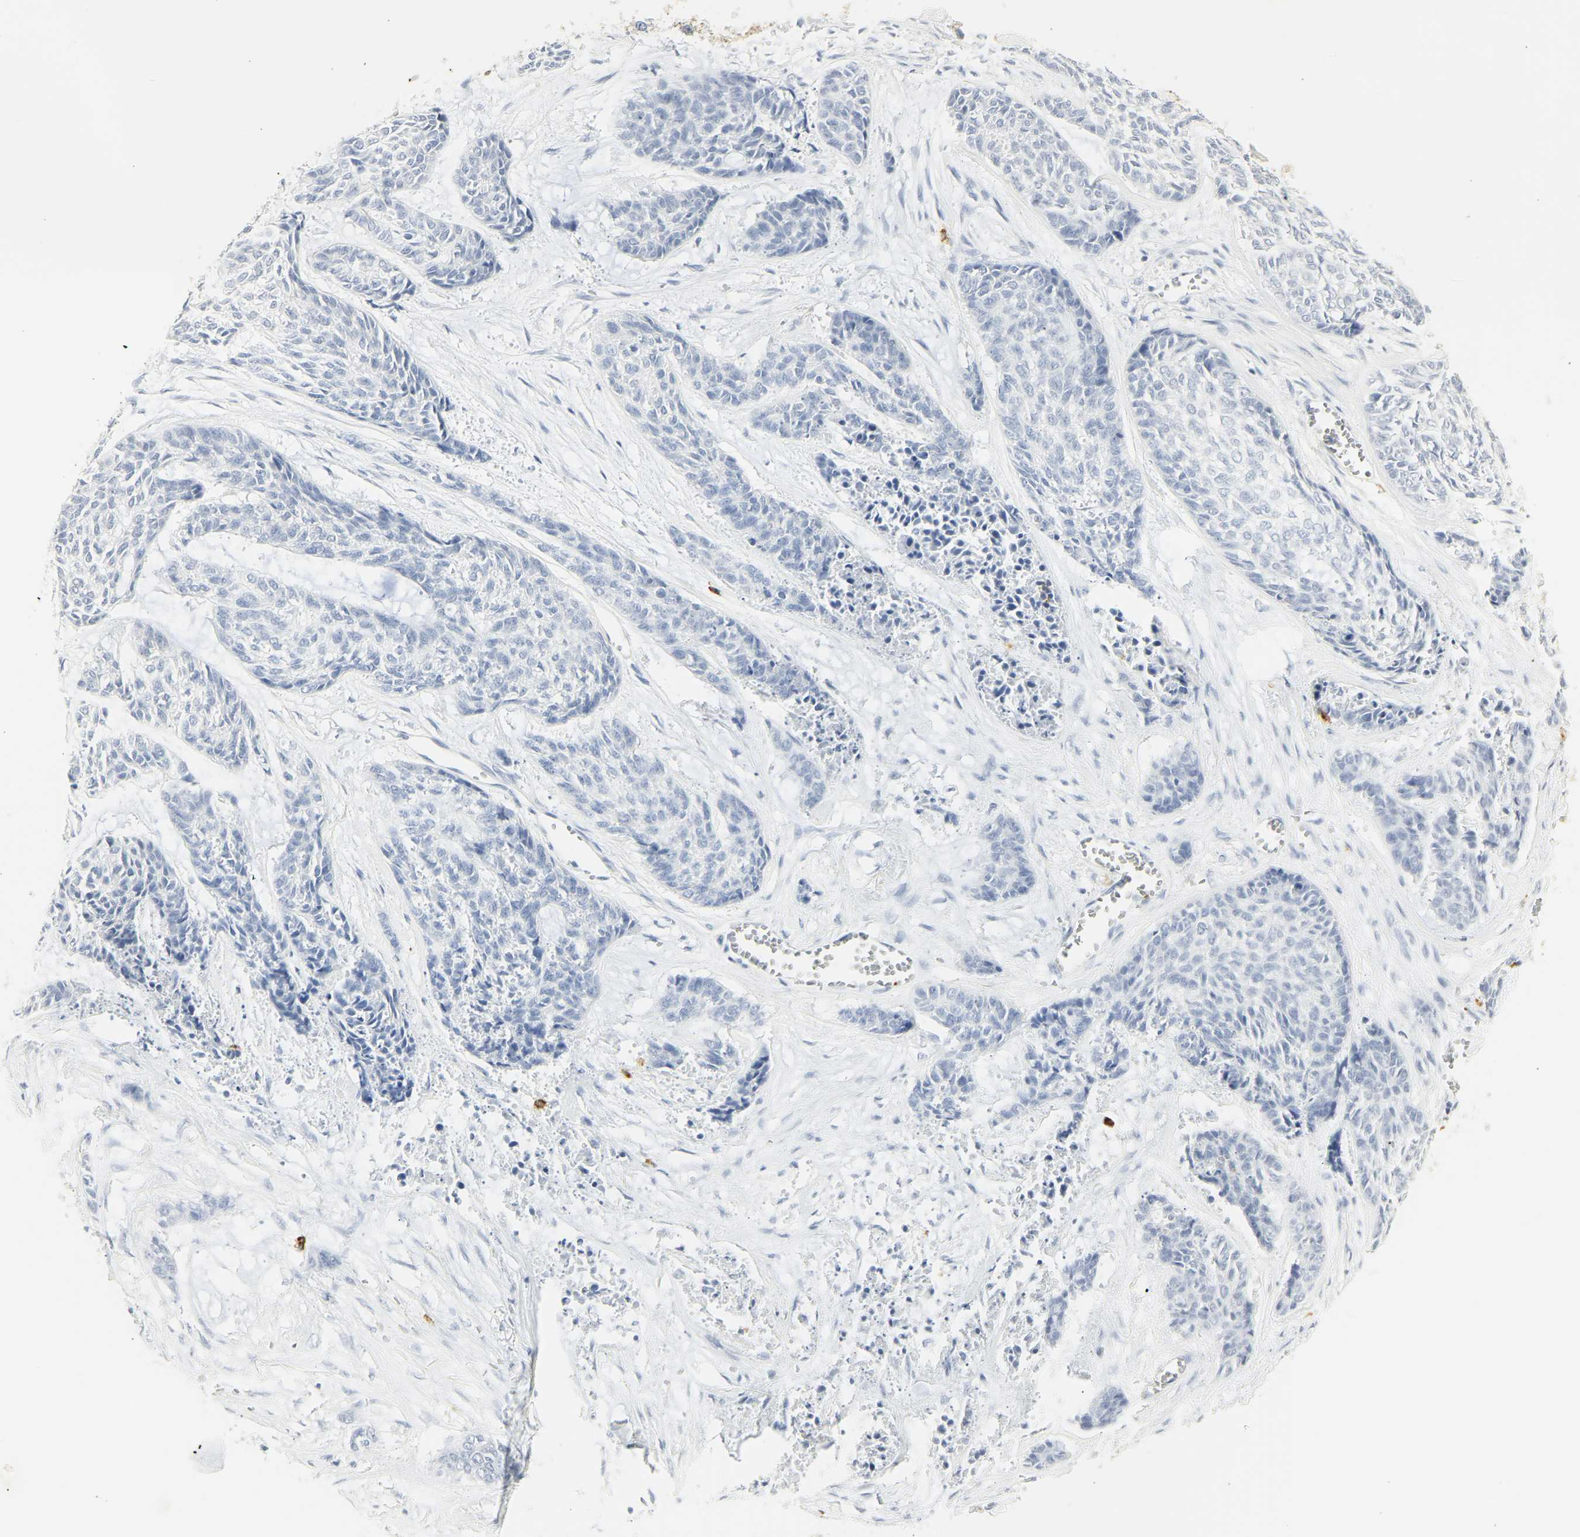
{"staining": {"intensity": "negative", "quantity": "none", "location": "none"}, "tissue": "skin cancer", "cell_type": "Tumor cells", "image_type": "cancer", "snomed": [{"axis": "morphology", "description": "Basal cell carcinoma"}, {"axis": "topography", "description": "Skin"}], "caption": "Immunohistochemical staining of human skin cancer (basal cell carcinoma) demonstrates no significant positivity in tumor cells.", "gene": "CEACAM5", "patient": {"sex": "female", "age": 64}}